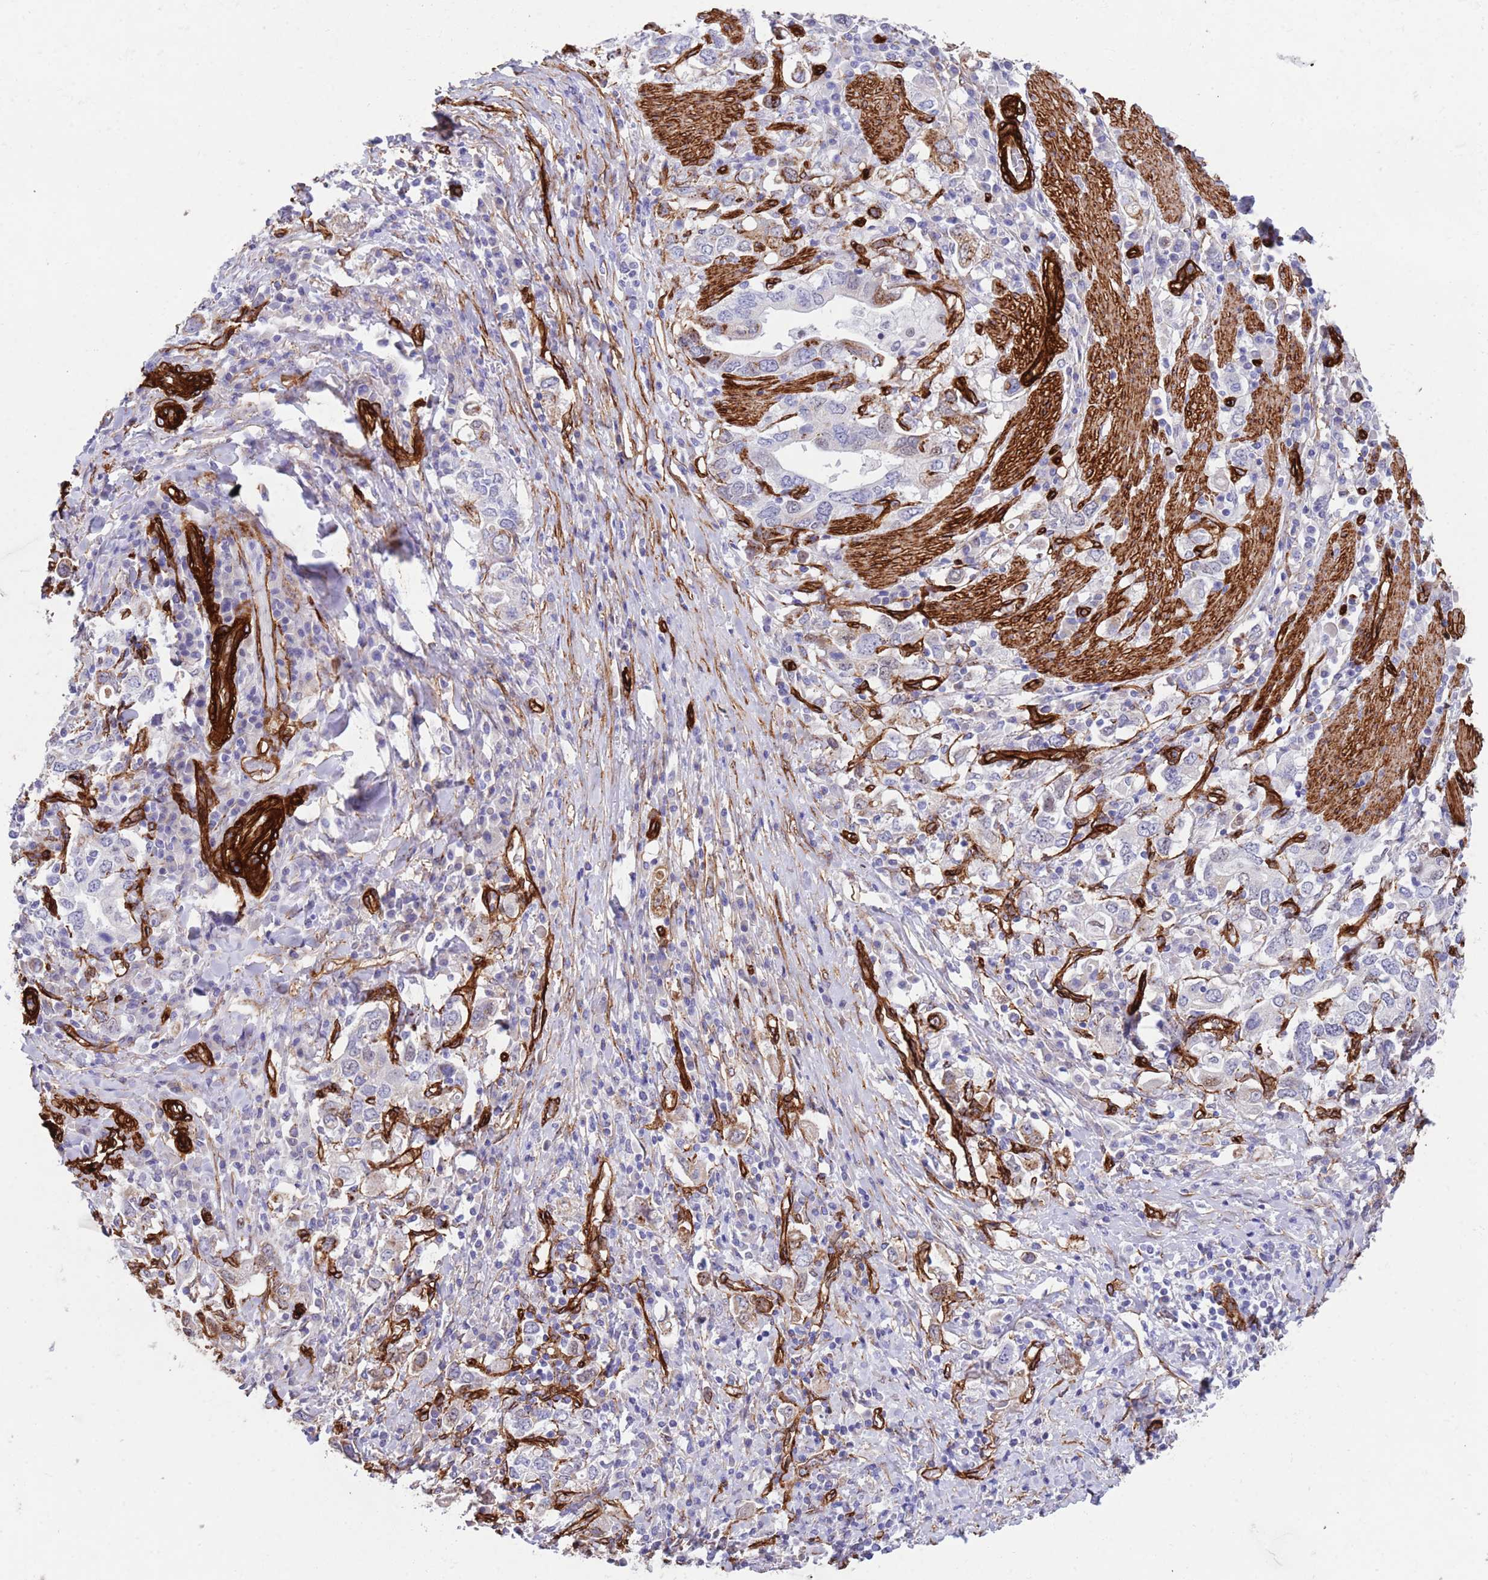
{"staining": {"intensity": "negative", "quantity": "none", "location": "none"}, "tissue": "stomach cancer", "cell_type": "Tumor cells", "image_type": "cancer", "snomed": [{"axis": "morphology", "description": "Adenocarcinoma, NOS"}, {"axis": "topography", "description": "Stomach, upper"}, {"axis": "topography", "description": "Stomach"}], "caption": "This micrograph is of adenocarcinoma (stomach) stained with immunohistochemistry to label a protein in brown with the nuclei are counter-stained blue. There is no expression in tumor cells. Nuclei are stained in blue.", "gene": "CAV2", "patient": {"sex": "male", "age": 62}}